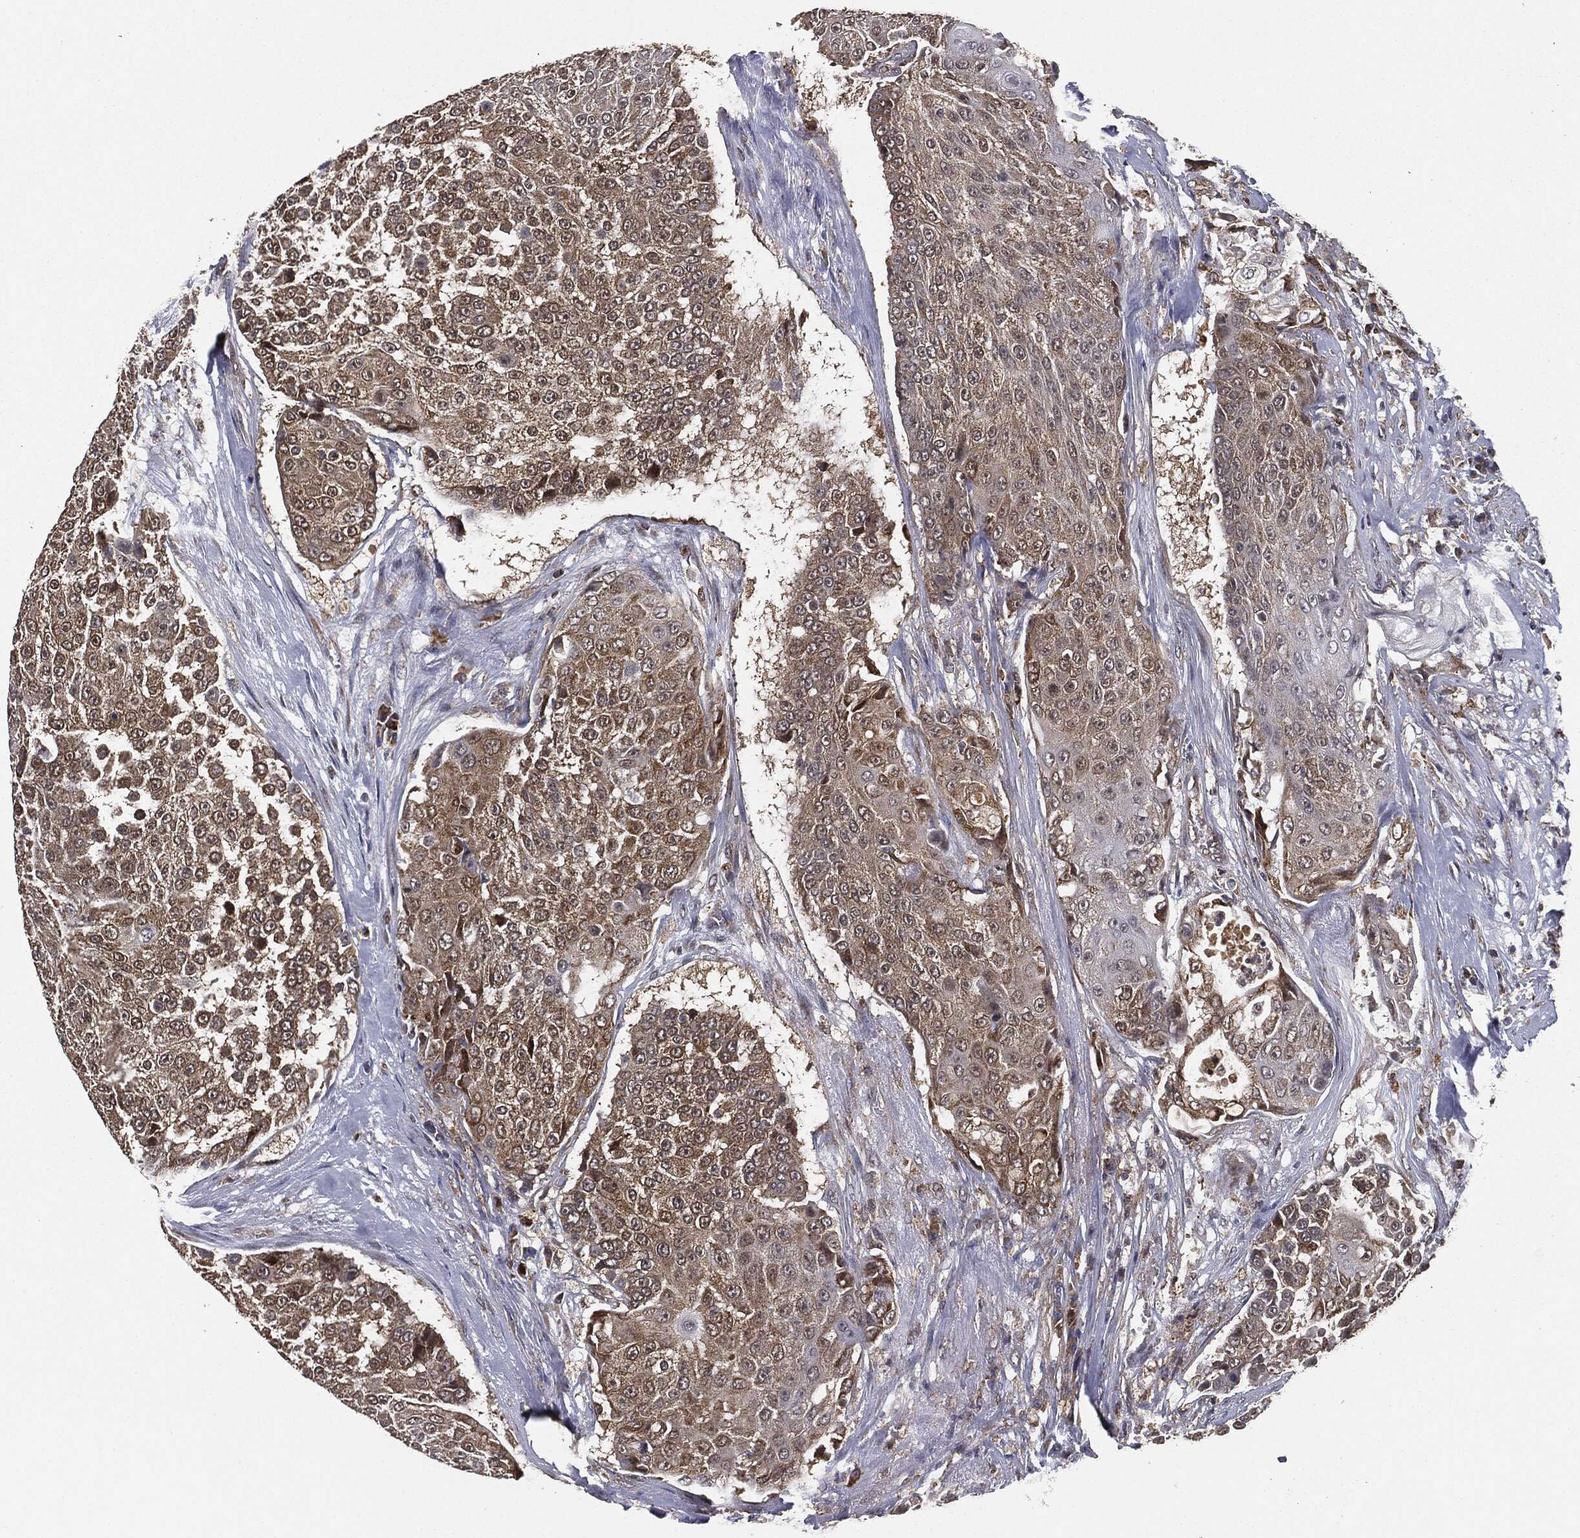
{"staining": {"intensity": "moderate", "quantity": ">75%", "location": "cytoplasmic/membranous"}, "tissue": "urothelial cancer", "cell_type": "Tumor cells", "image_type": "cancer", "snomed": [{"axis": "morphology", "description": "Urothelial carcinoma, High grade"}, {"axis": "topography", "description": "Urinary bladder"}], "caption": "The image exhibits staining of urothelial cancer, revealing moderate cytoplasmic/membranous protein expression (brown color) within tumor cells. The staining was performed using DAB to visualize the protein expression in brown, while the nuclei were stained in blue with hematoxylin (Magnification: 20x).", "gene": "MIER2", "patient": {"sex": "female", "age": 63}}